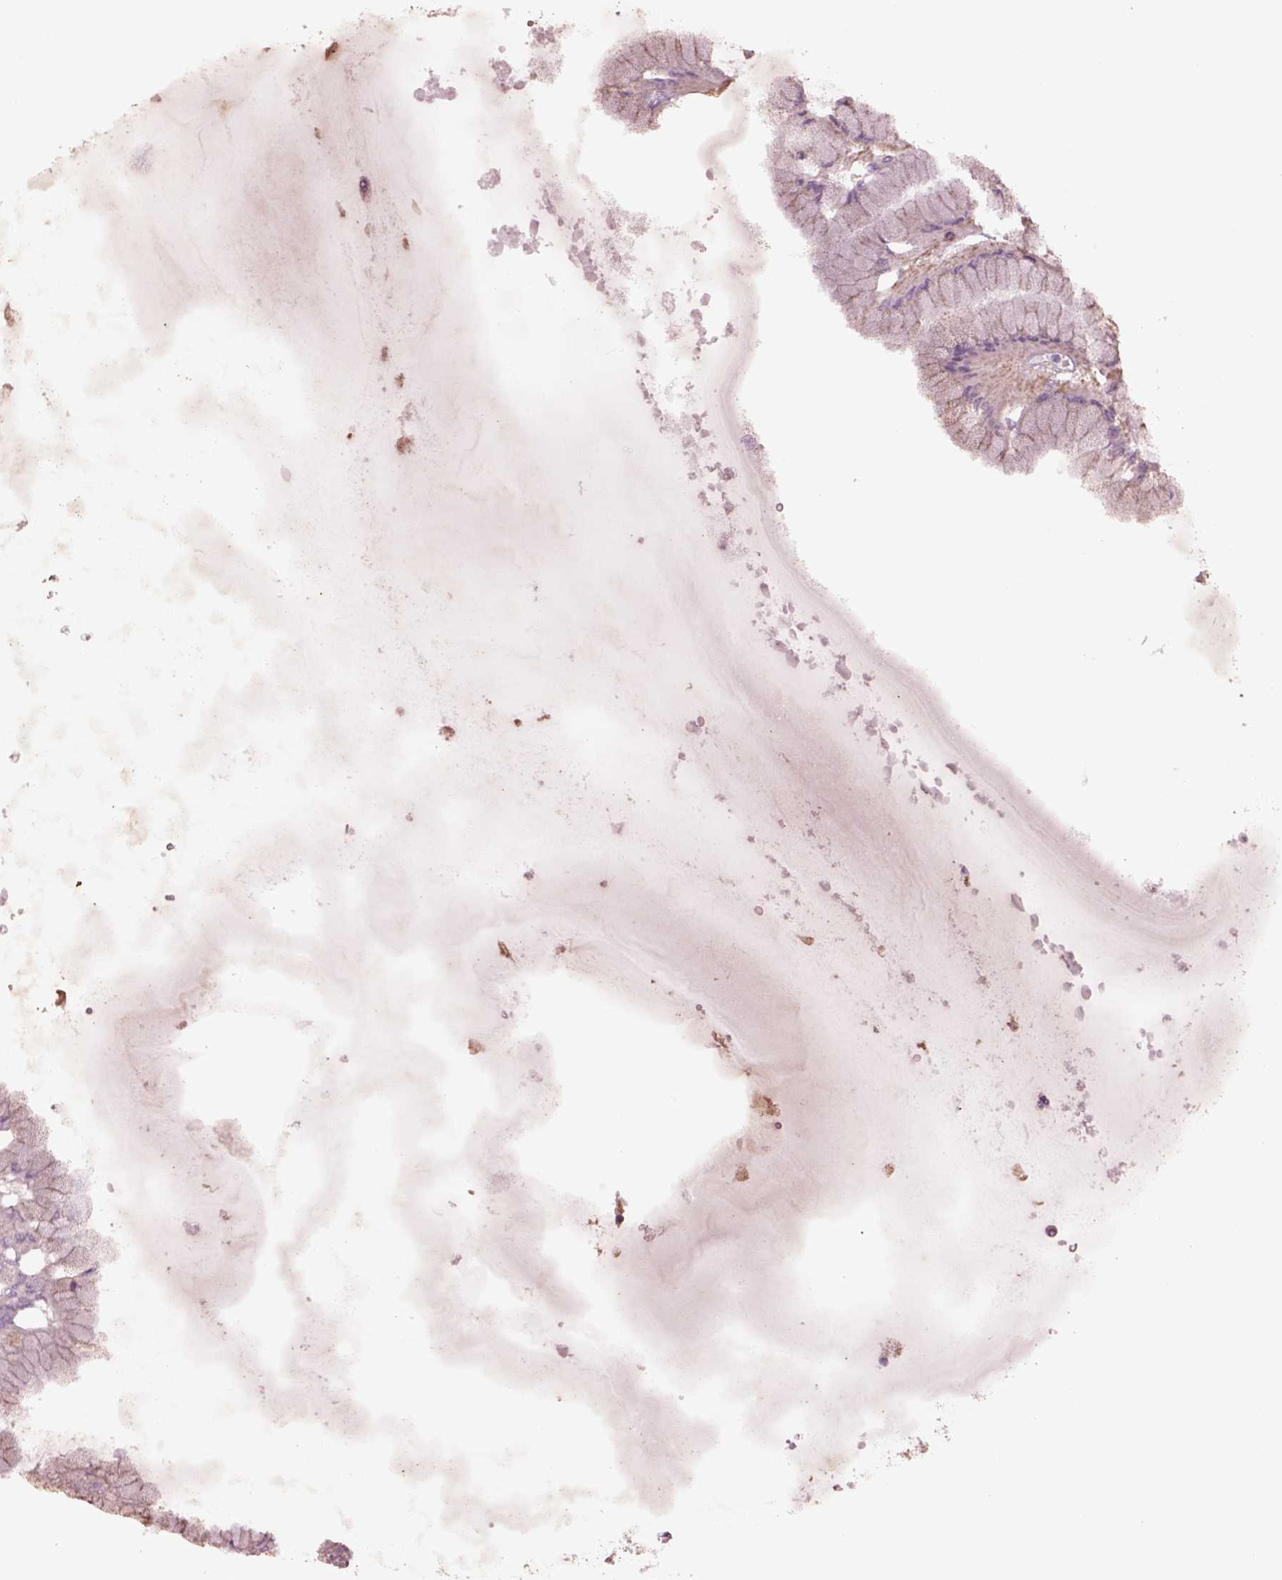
{"staining": {"intensity": "moderate", "quantity": "25%-75%", "location": "cytoplasmic/membranous"}, "tissue": "stomach", "cell_type": "Glandular cells", "image_type": "normal", "snomed": [{"axis": "morphology", "description": "Normal tissue, NOS"}, {"axis": "topography", "description": "Stomach, upper"}], "caption": "This photomicrograph exhibits immunohistochemistry staining of benign human stomach, with medium moderate cytoplasmic/membranous staining in approximately 25%-75% of glandular cells.", "gene": "SPATA7", "patient": {"sex": "male", "age": 60}}